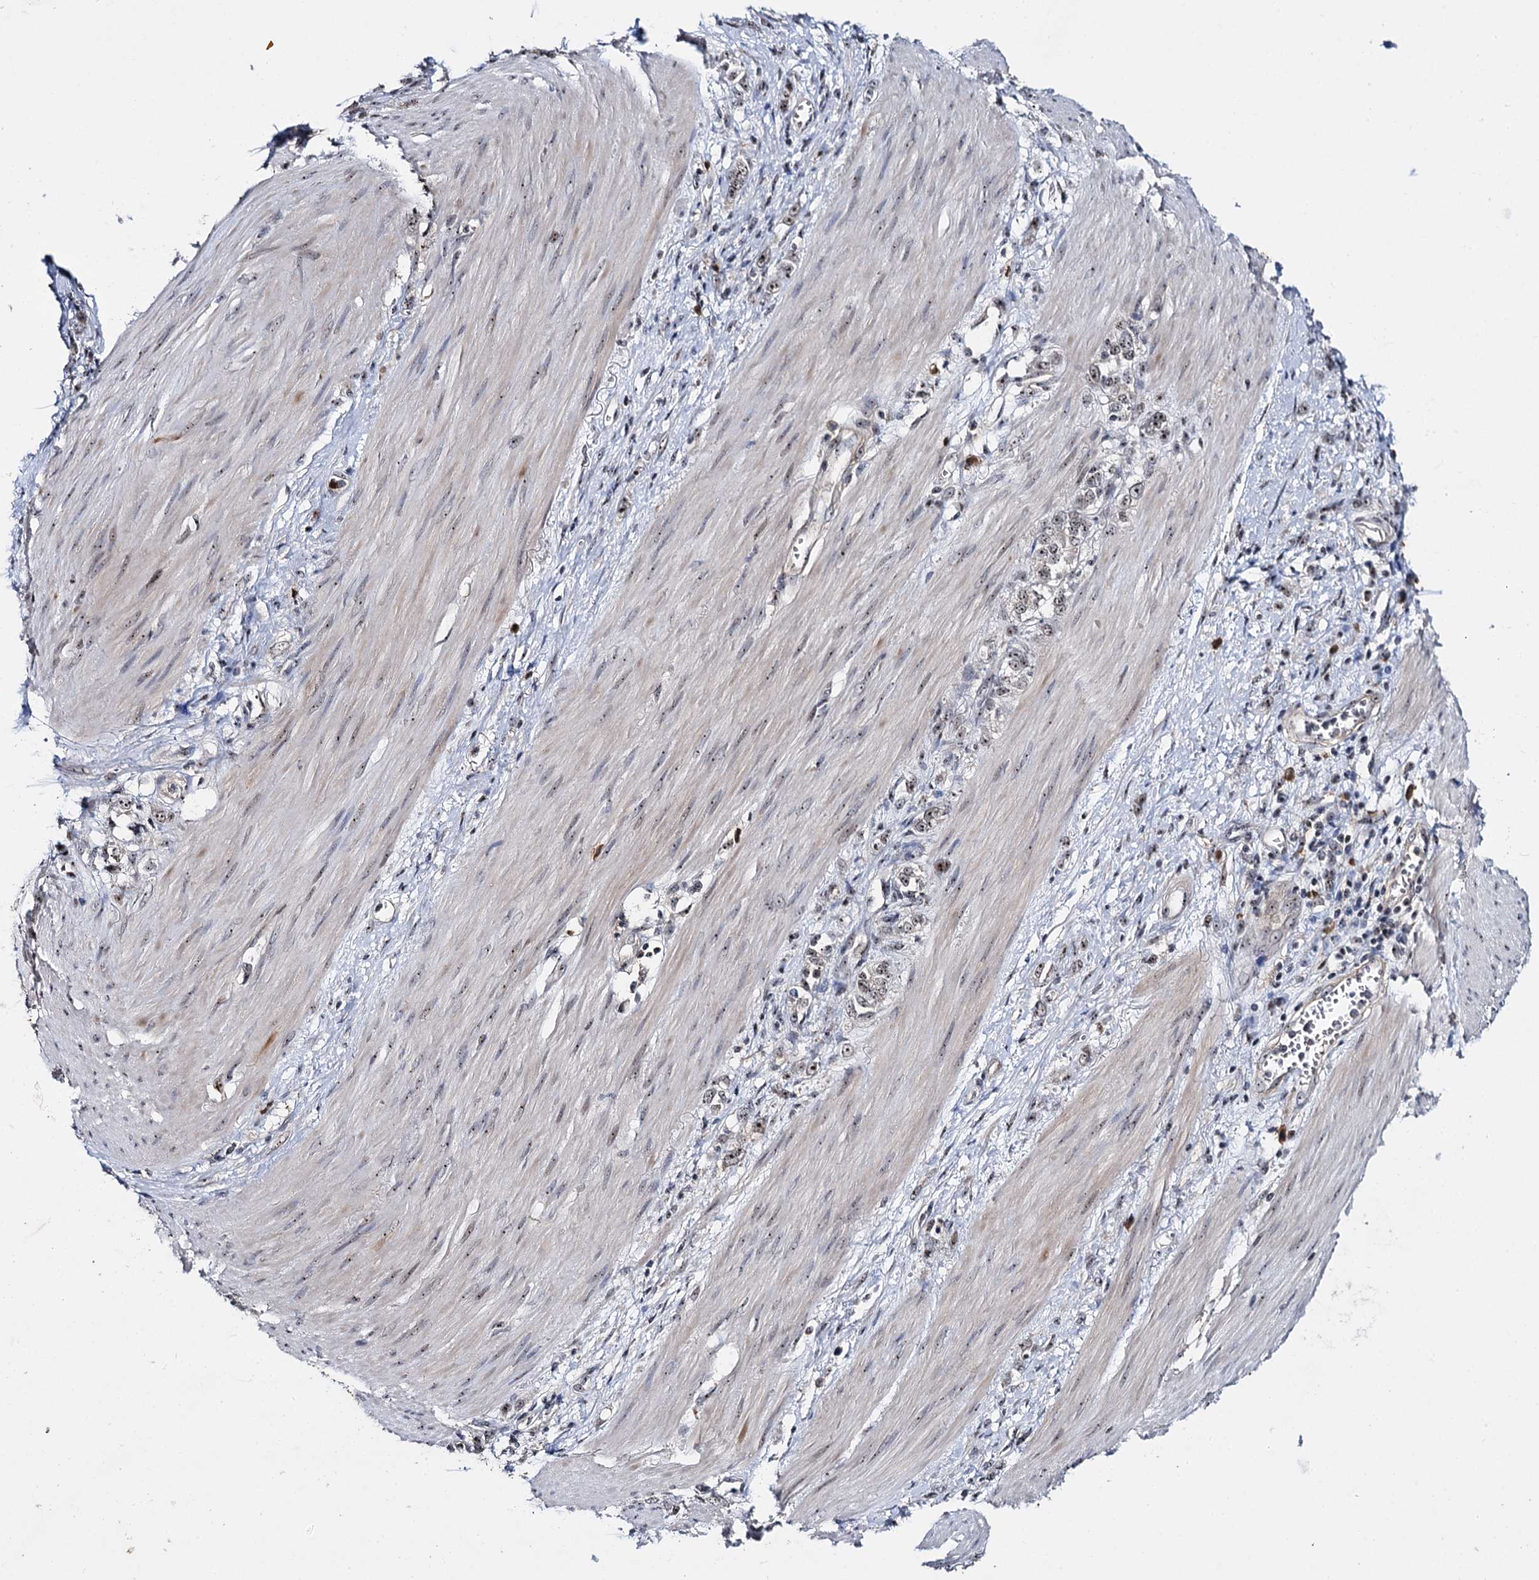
{"staining": {"intensity": "weak", "quantity": "25%-75%", "location": "nuclear"}, "tissue": "stomach cancer", "cell_type": "Tumor cells", "image_type": "cancer", "snomed": [{"axis": "morphology", "description": "Adenocarcinoma, NOS"}, {"axis": "topography", "description": "Stomach"}], "caption": "This image exhibits adenocarcinoma (stomach) stained with immunohistochemistry (IHC) to label a protein in brown. The nuclear of tumor cells show weak positivity for the protein. Nuclei are counter-stained blue.", "gene": "SUPT20H", "patient": {"sex": "female", "age": 76}}